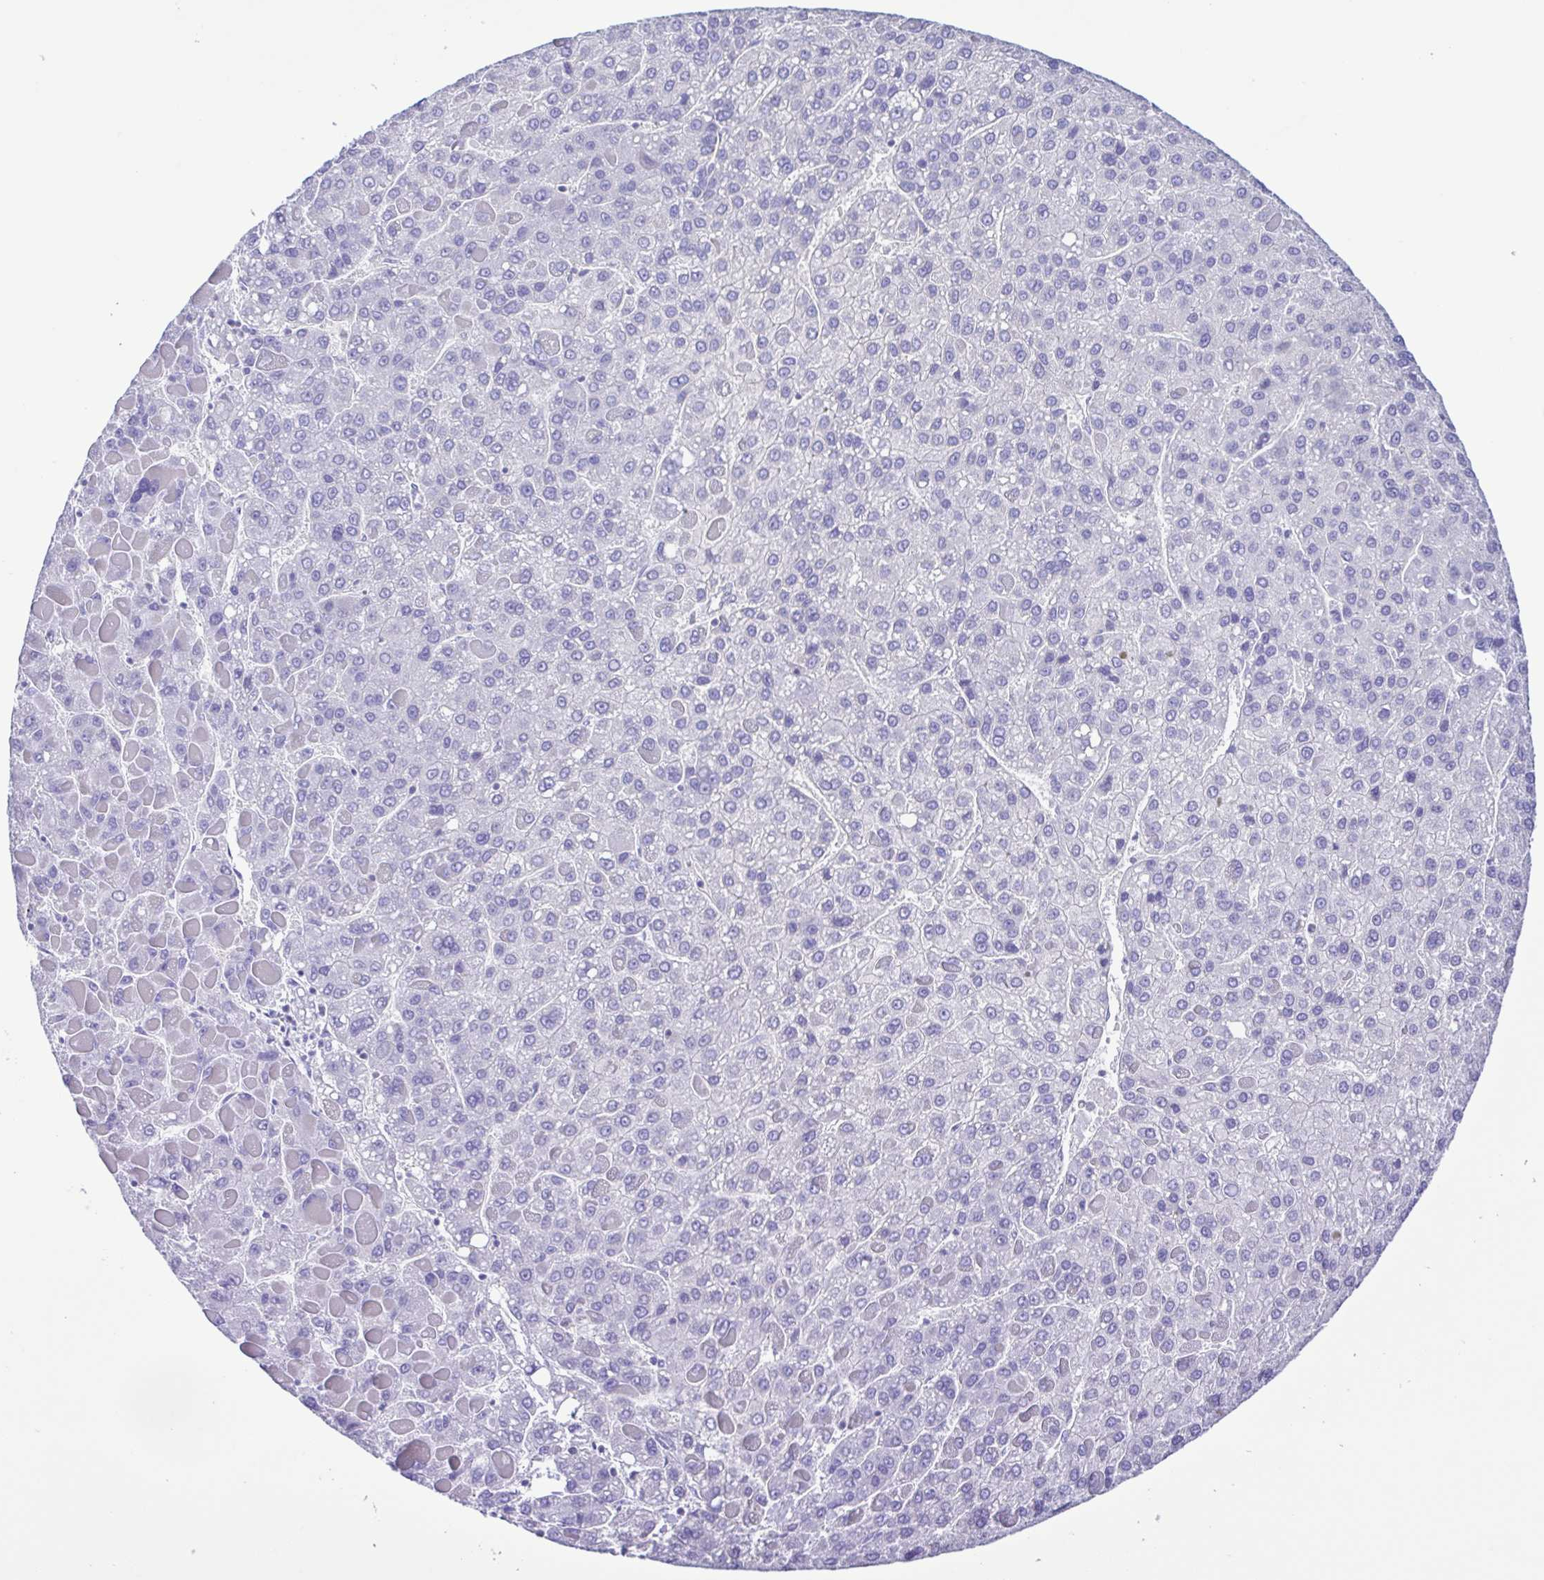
{"staining": {"intensity": "negative", "quantity": "none", "location": "none"}, "tissue": "liver cancer", "cell_type": "Tumor cells", "image_type": "cancer", "snomed": [{"axis": "morphology", "description": "Carcinoma, Hepatocellular, NOS"}, {"axis": "topography", "description": "Liver"}], "caption": "Image shows no protein expression in tumor cells of liver cancer (hepatocellular carcinoma) tissue.", "gene": "CYP17A1", "patient": {"sex": "female", "age": 82}}